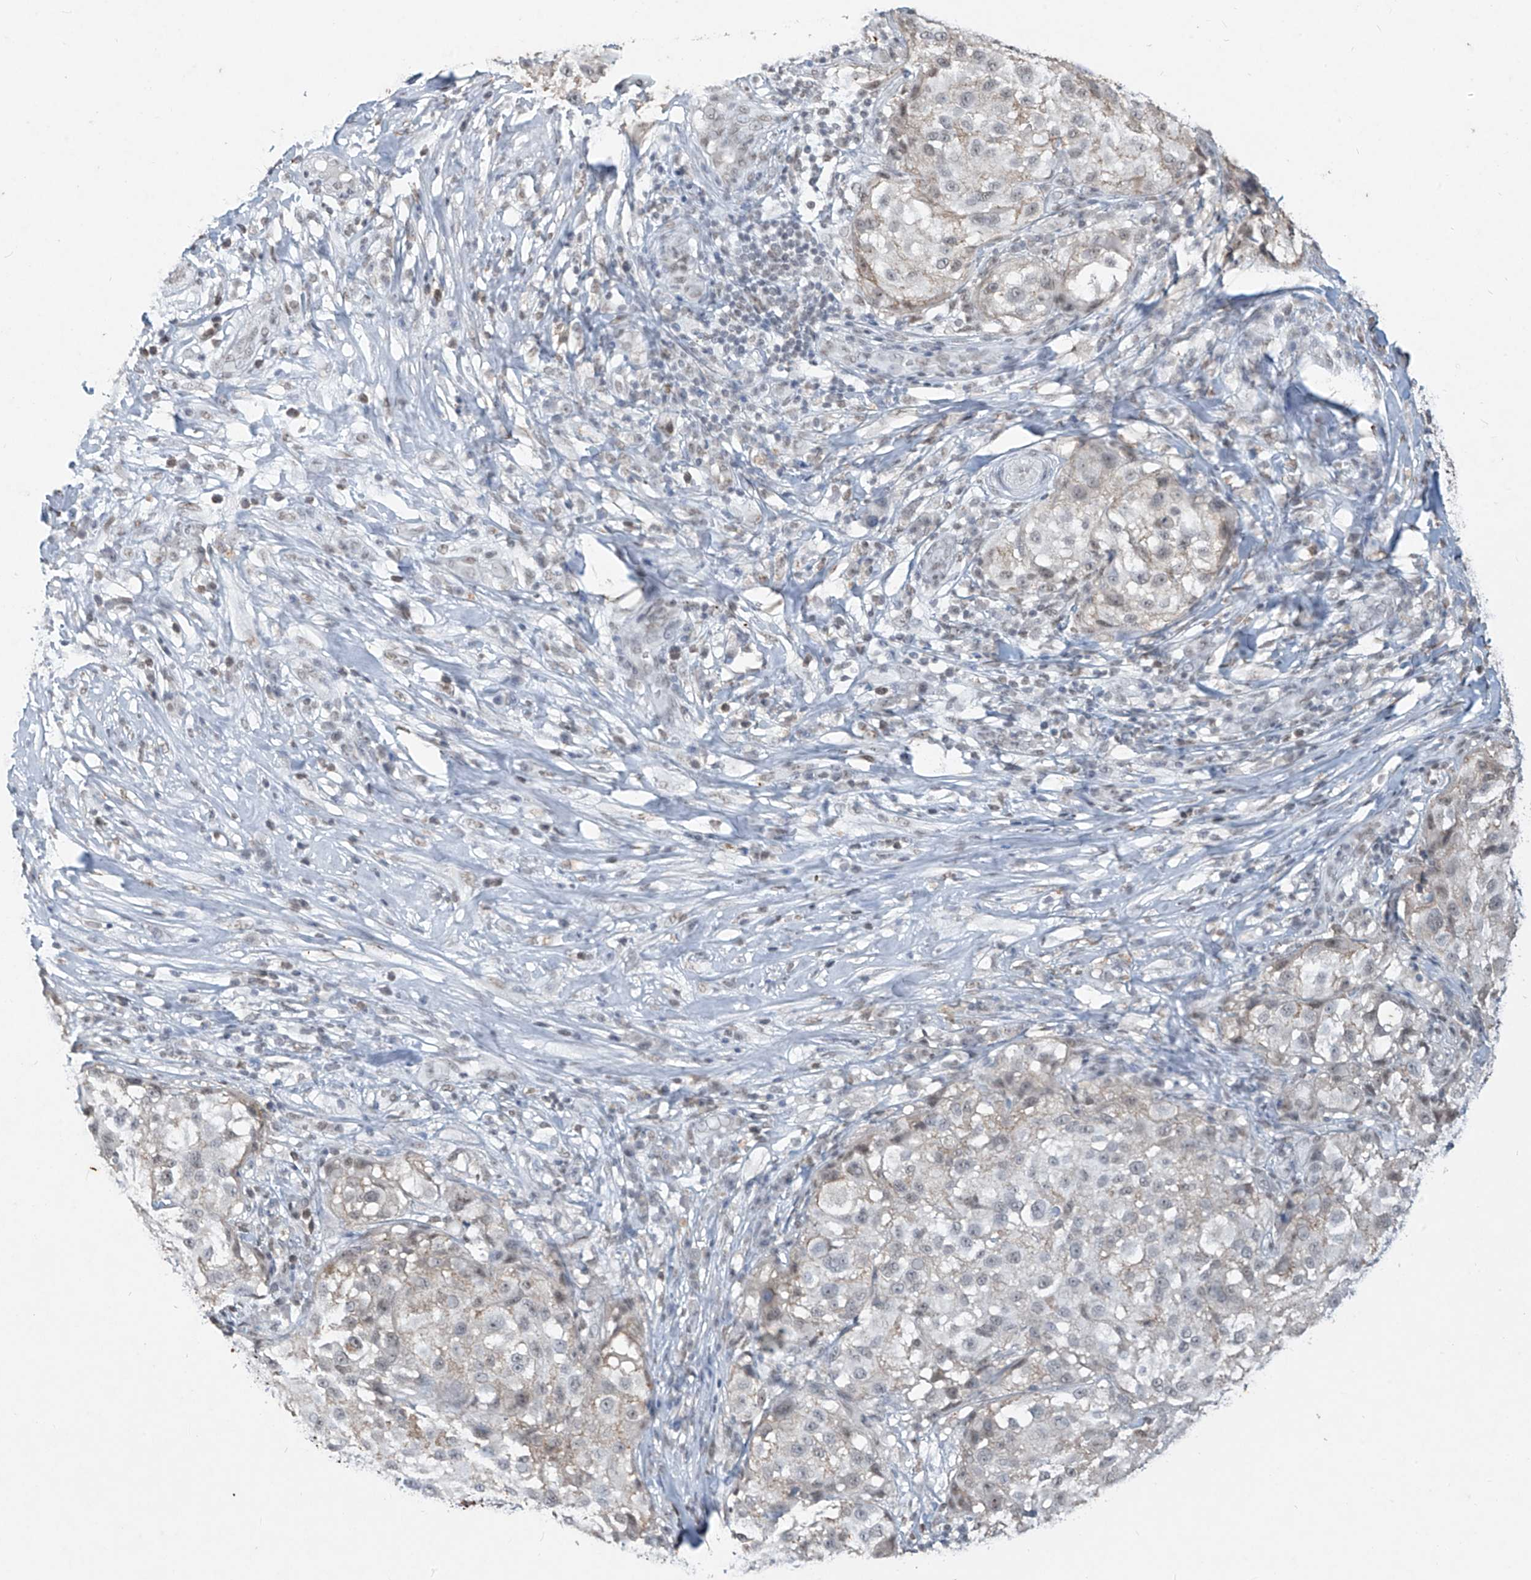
{"staining": {"intensity": "negative", "quantity": "none", "location": "none"}, "tissue": "melanoma", "cell_type": "Tumor cells", "image_type": "cancer", "snomed": [{"axis": "morphology", "description": "Necrosis, NOS"}, {"axis": "morphology", "description": "Malignant melanoma, NOS"}, {"axis": "topography", "description": "Skin"}], "caption": "Tumor cells show no significant expression in melanoma.", "gene": "TFEC", "patient": {"sex": "female", "age": 87}}